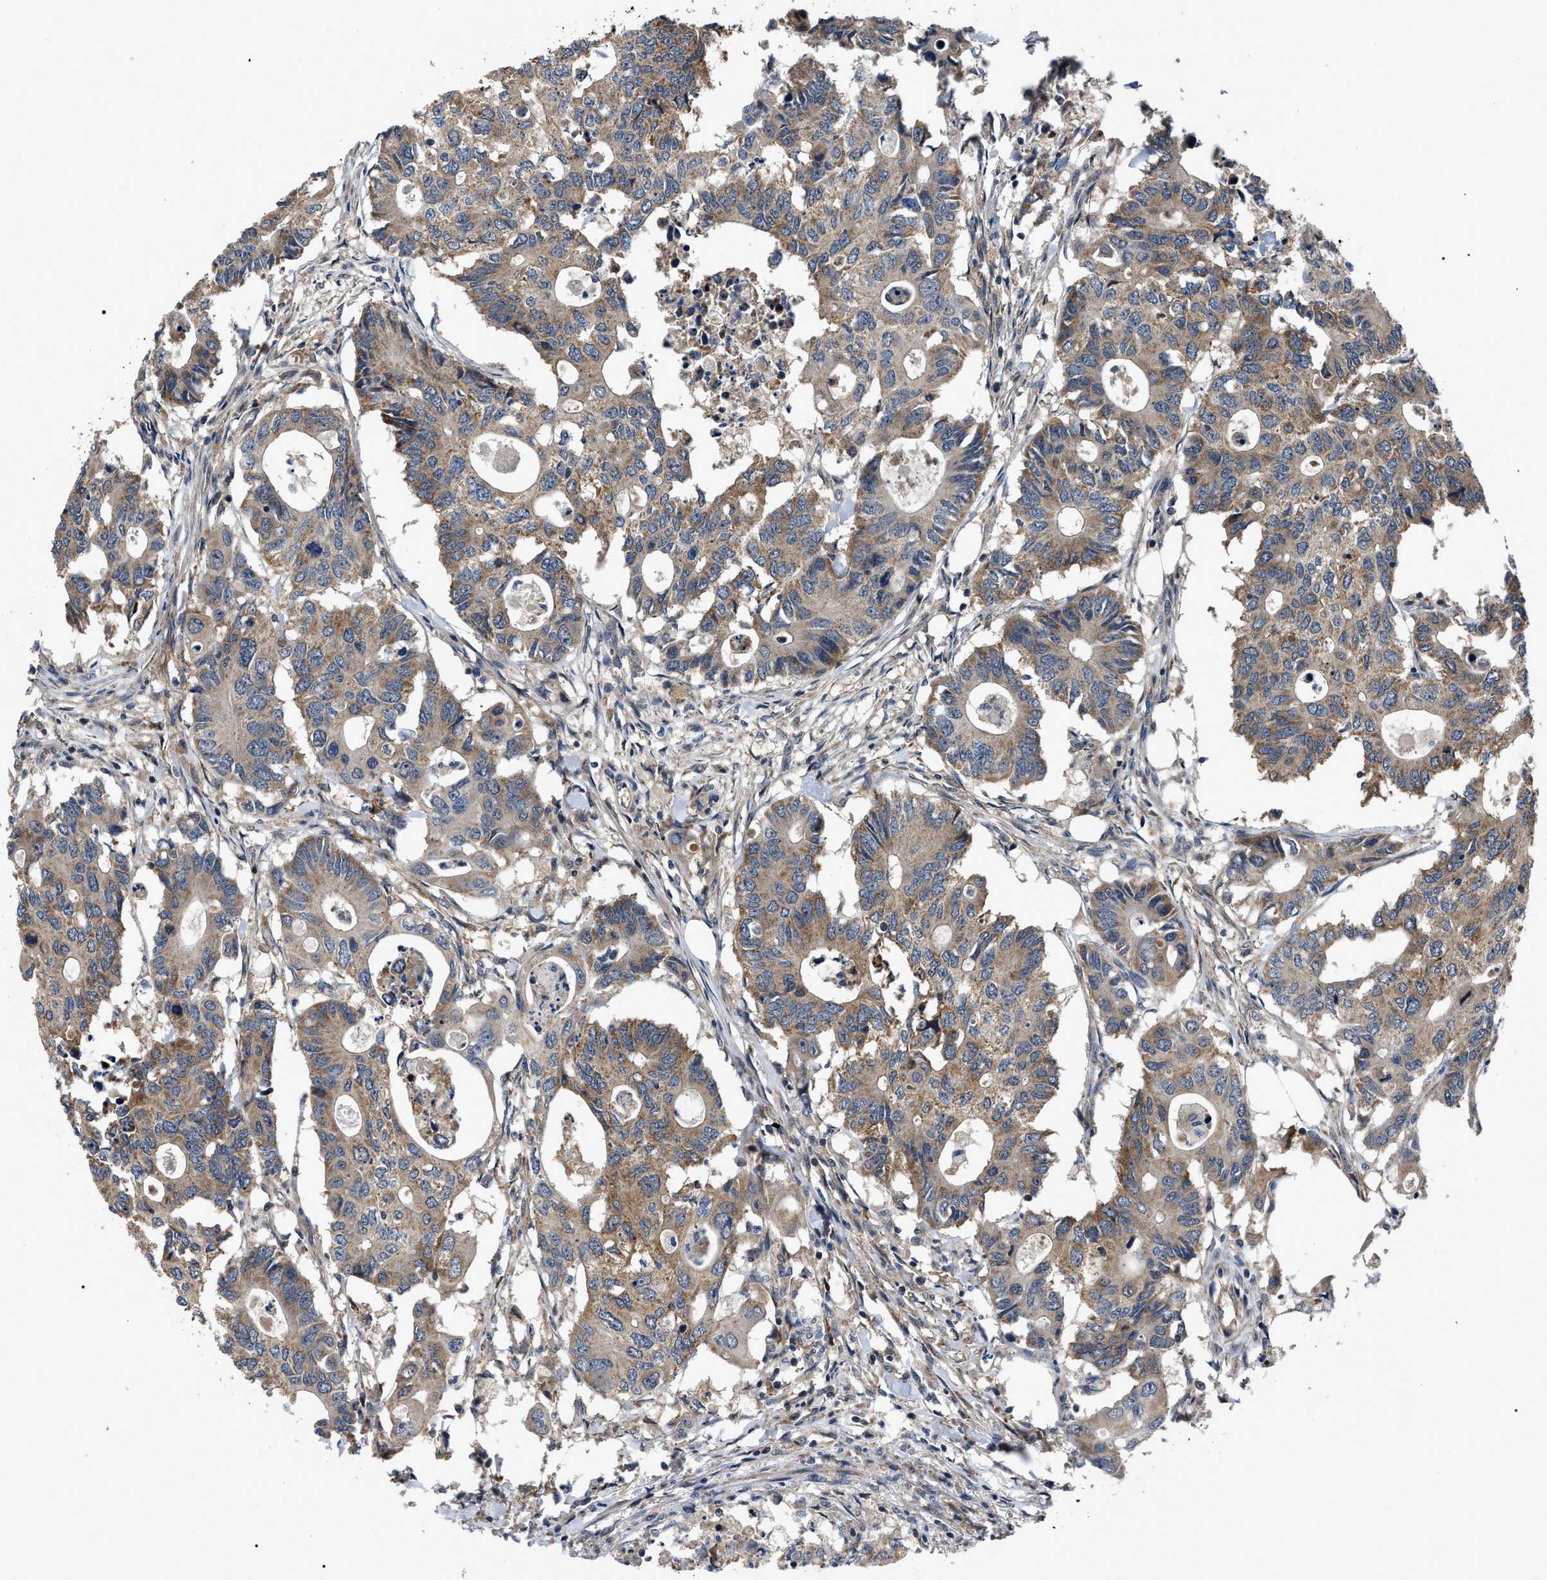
{"staining": {"intensity": "moderate", "quantity": ">75%", "location": "cytoplasmic/membranous"}, "tissue": "colorectal cancer", "cell_type": "Tumor cells", "image_type": "cancer", "snomed": [{"axis": "morphology", "description": "Adenocarcinoma, NOS"}, {"axis": "topography", "description": "Colon"}], "caption": "Immunohistochemical staining of human colorectal cancer (adenocarcinoma) displays medium levels of moderate cytoplasmic/membranous staining in about >75% of tumor cells. The protein is stained brown, and the nuclei are stained in blue (DAB IHC with brightfield microscopy, high magnification).", "gene": "PPWD1", "patient": {"sex": "male", "age": 71}}